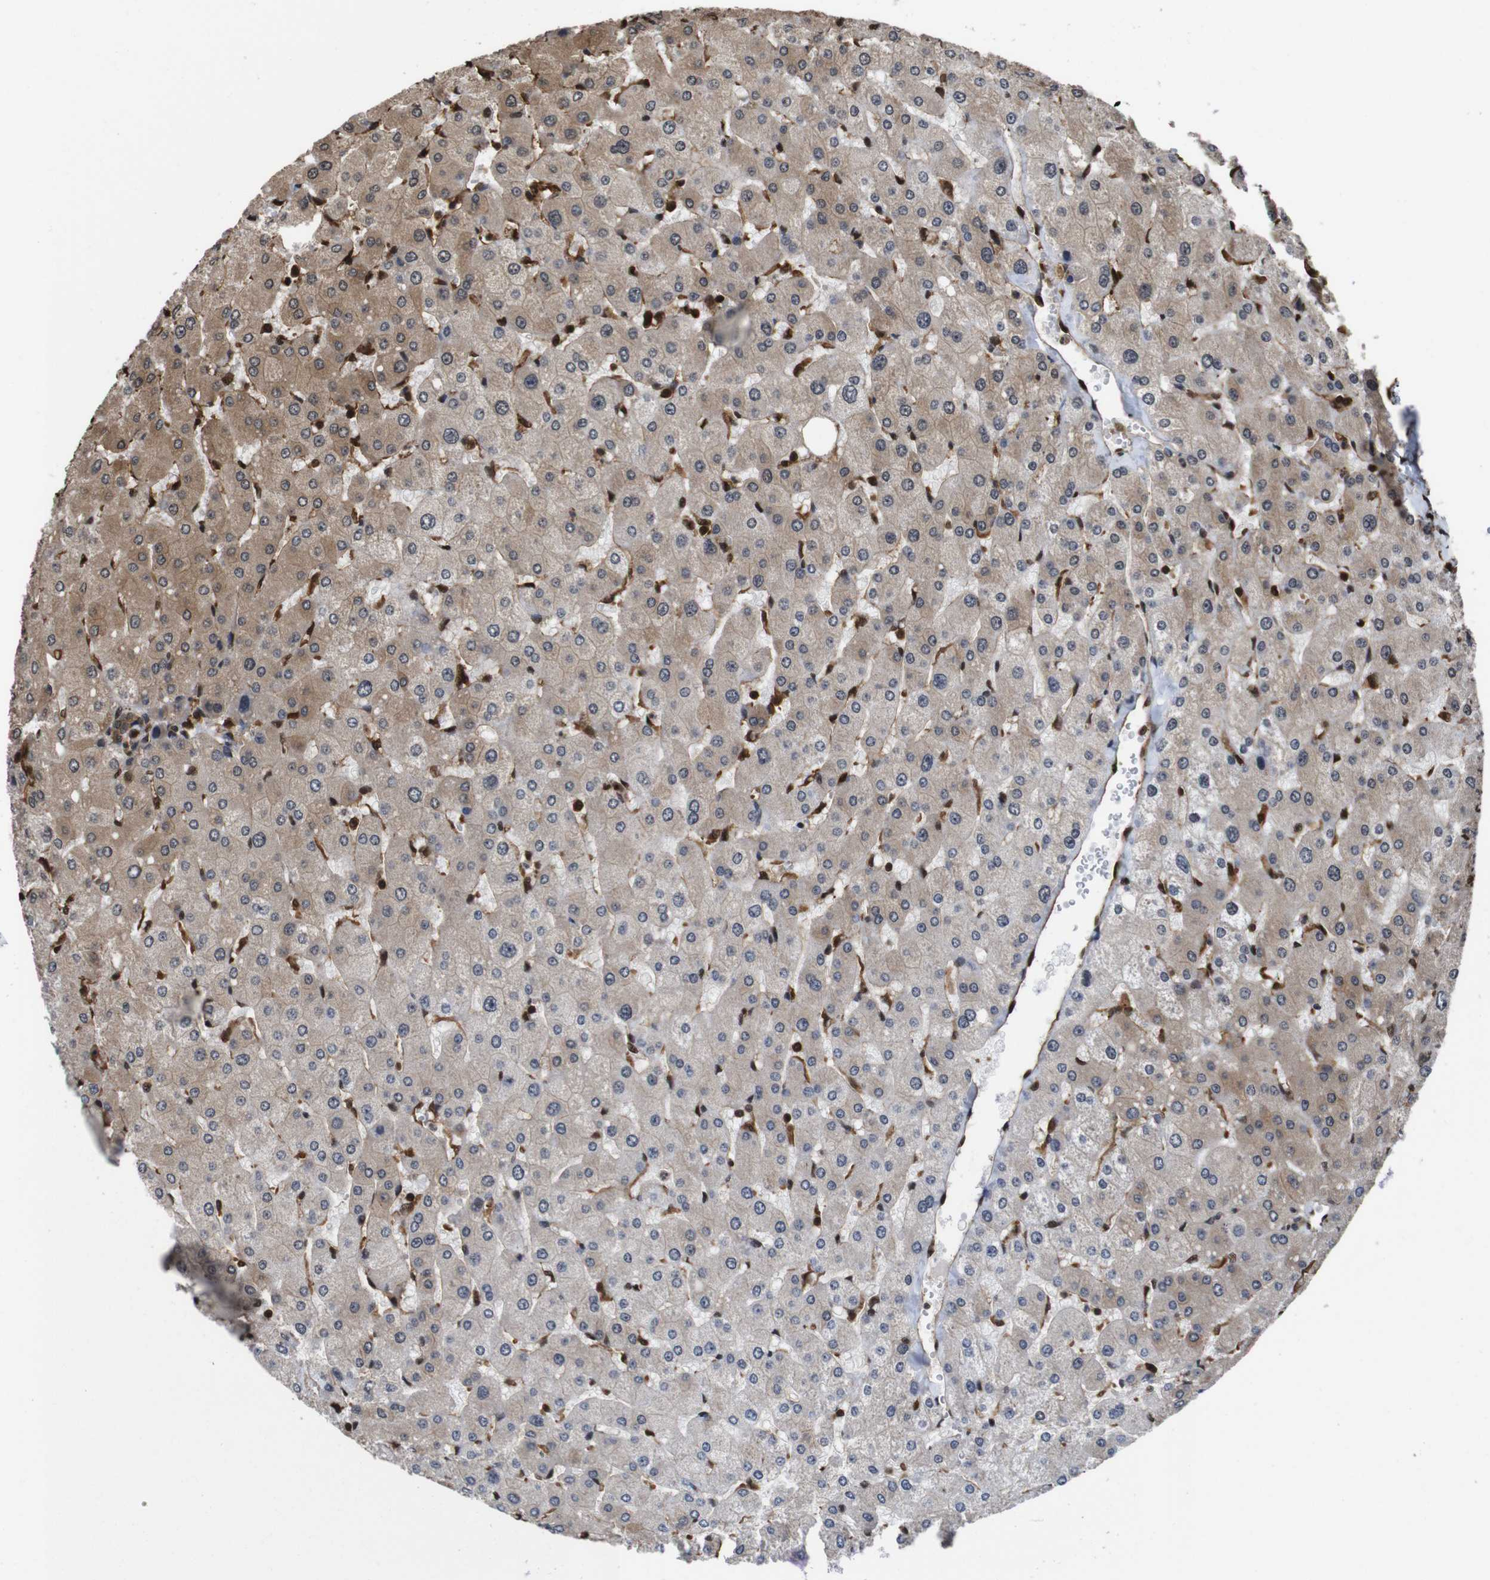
{"staining": {"intensity": "moderate", "quantity": ">75%", "location": "cytoplasmic/membranous"}, "tissue": "liver", "cell_type": "Cholangiocytes", "image_type": "normal", "snomed": [{"axis": "morphology", "description": "Normal tissue, NOS"}, {"axis": "topography", "description": "Liver"}], "caption": "Immunohistochemical staining of benign liver reveals >75% levels of moderate cytoplasmic/membranous protein positivity in about >75% of cholangiocytes. The staining was performed using DAB (3,3'-diaminobenzidine) to visualize the protein expression in brown, while the nuclei were stained in blue with hematoxylin (Magnification: 20x).", "gene": "VCP", "patient": {"sex": "male", "age": 55}}